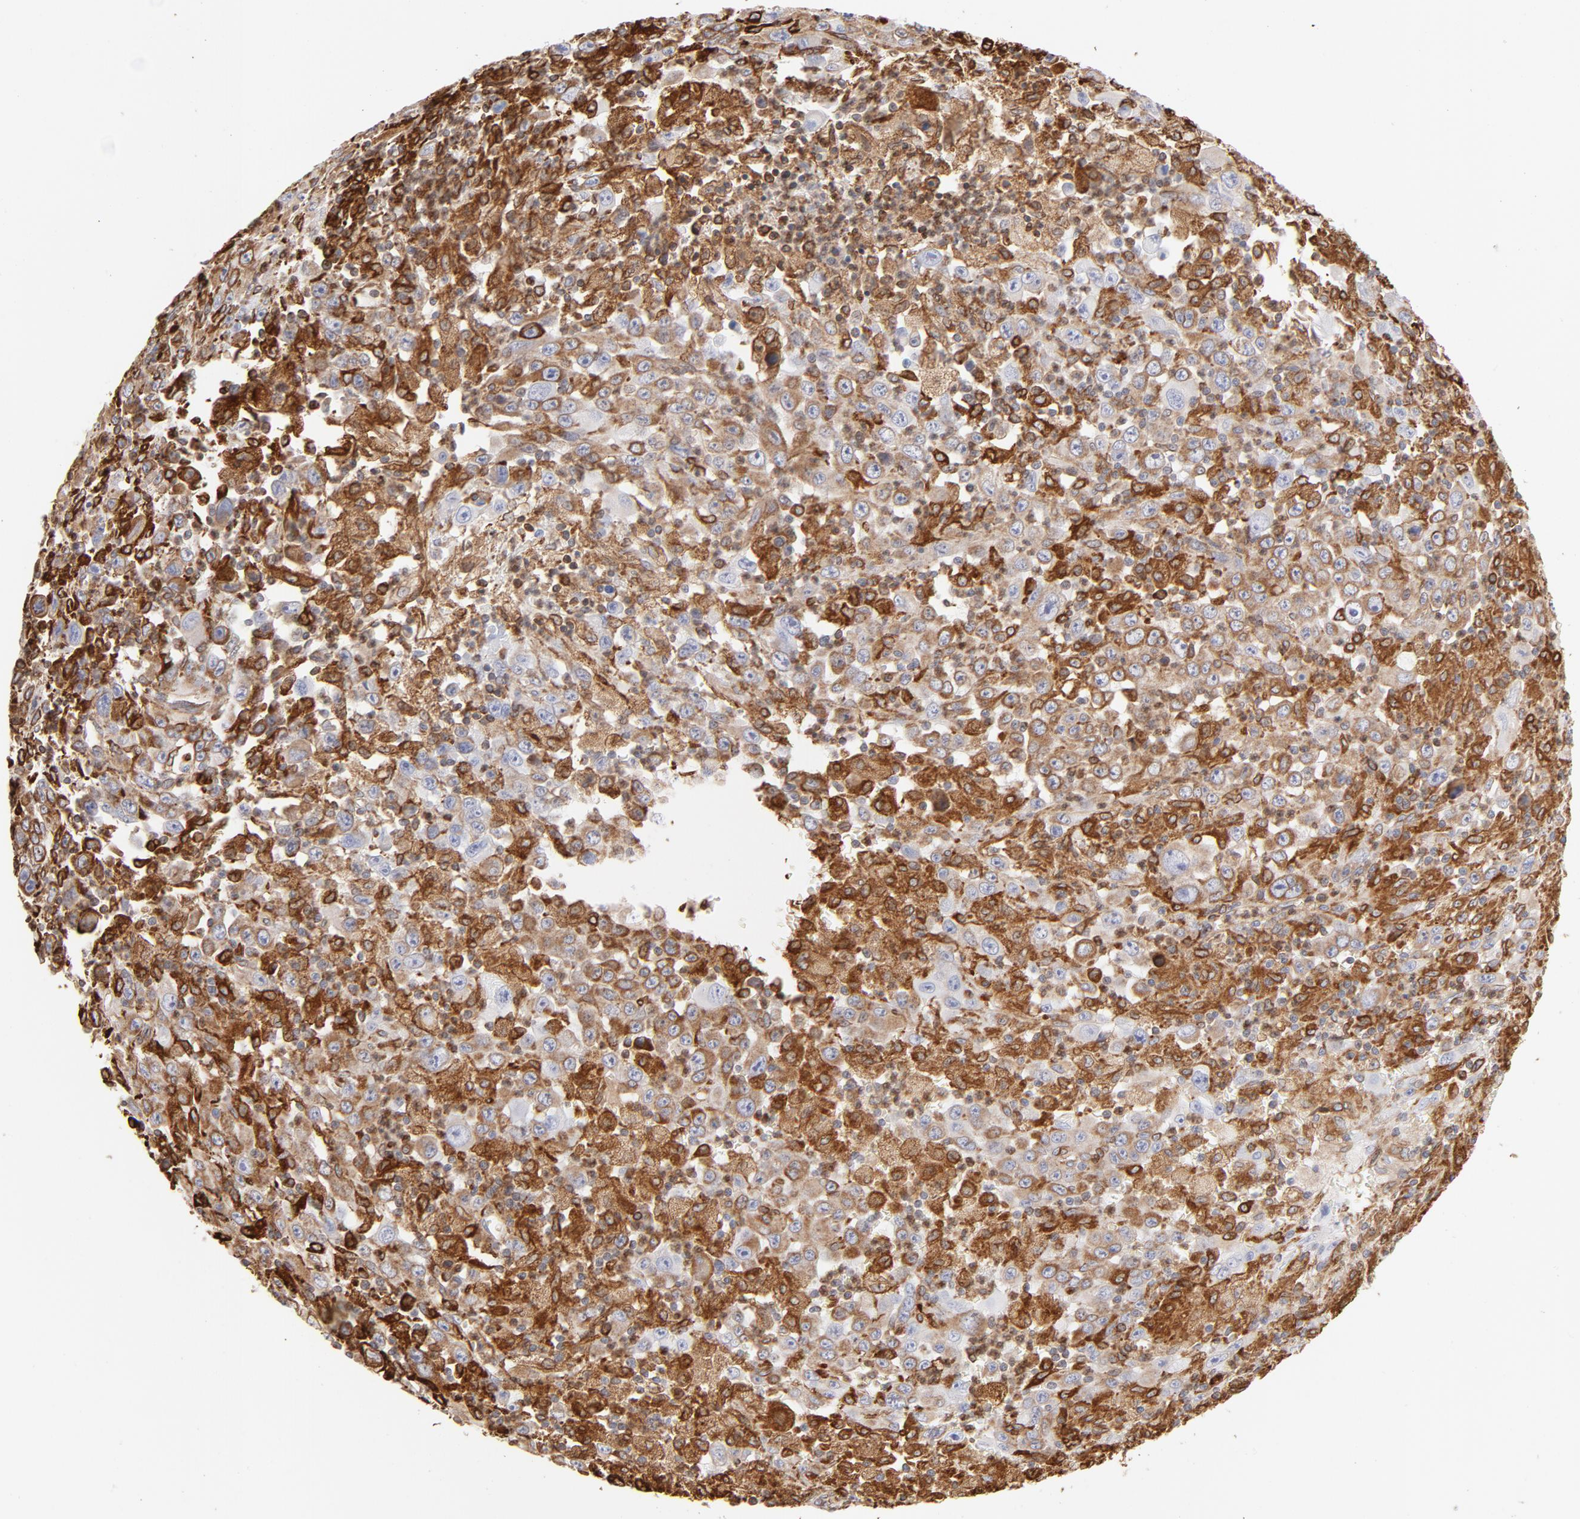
{"staining": {"intensity": "strong", "quantity": ">75%", "location": "cytoplasmic/membranous"}, "tissue": "melanoma", "cell_type": "Tumor cells", "image_type": "cancer", "snomed": [{"axis": "morphology", "description": "Malignant melanoma, Metastatic site"}, {"axis": "topography", "description": "Skin"}], "caption": "Human melanoma stained with a protein marker shows strong staining in tumor cells.", "gene": "CANX", "patient": {"sex": "female", "age": 56}}